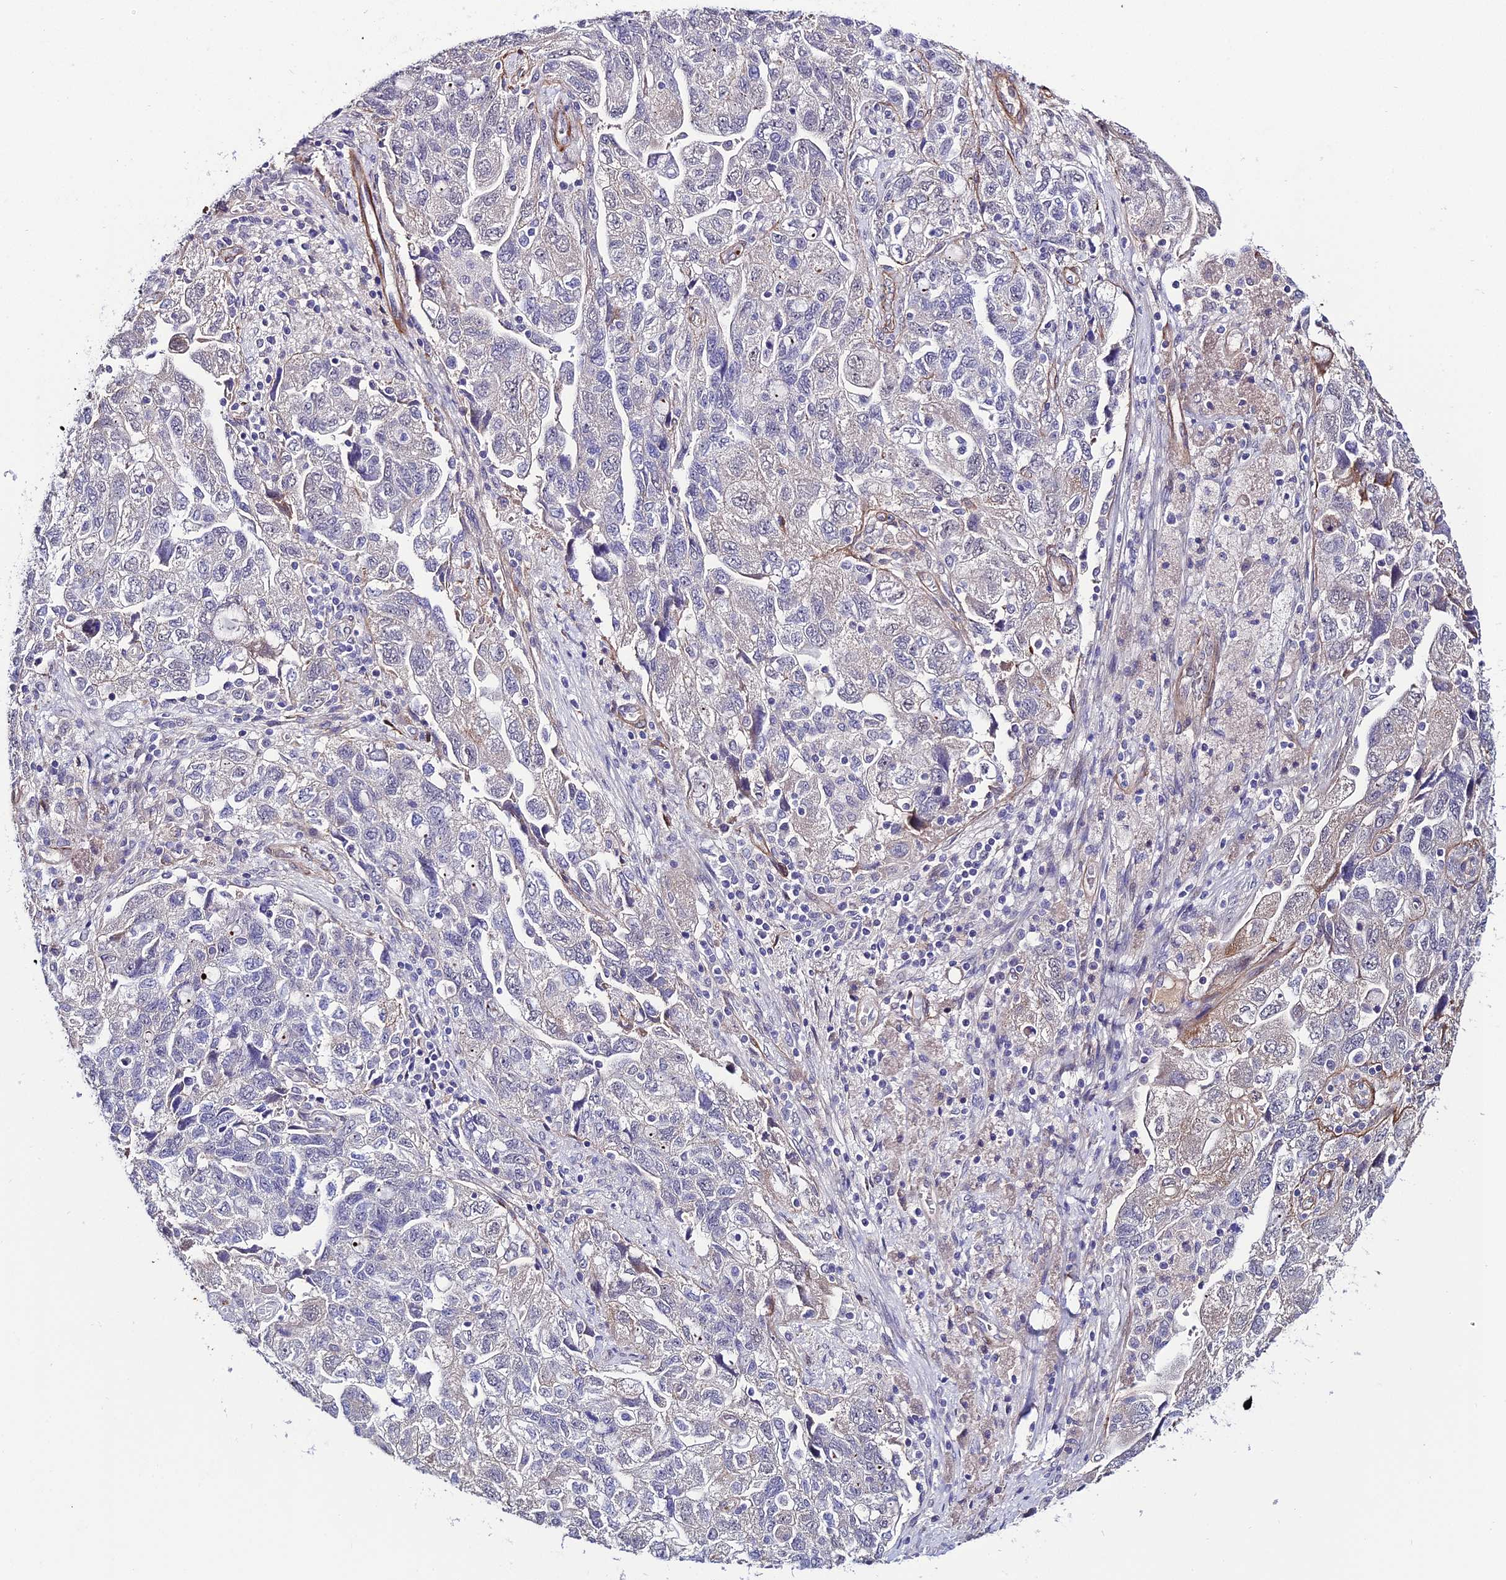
{"staining": {"intensity": "weak", "quantity": "<25%", "location": "cytoplasmic/membranous"}, "tissue": "ovarian cancer", "cell_type": "Tumor cells", "image_type": "cancer", "snomed": [{"axis": "morphology", "description": "Carcinoma, NOS"}, {"axis": "morphology", "description": "Cystadenocarcinoma, serous, NOS"}, {"axis": "topography", "description": "Ovary"}], "caption": "A micrograph of human ovarian carcinoma is negative for staining in tumor cells. The staining was performed using DAB to visualize the protein expression in brown, while the nuclei were stained in blue with hematoxylin (Magnification: 20x).", "gene": "SYT15", "patient": {"sex": "female", "age": 69}}